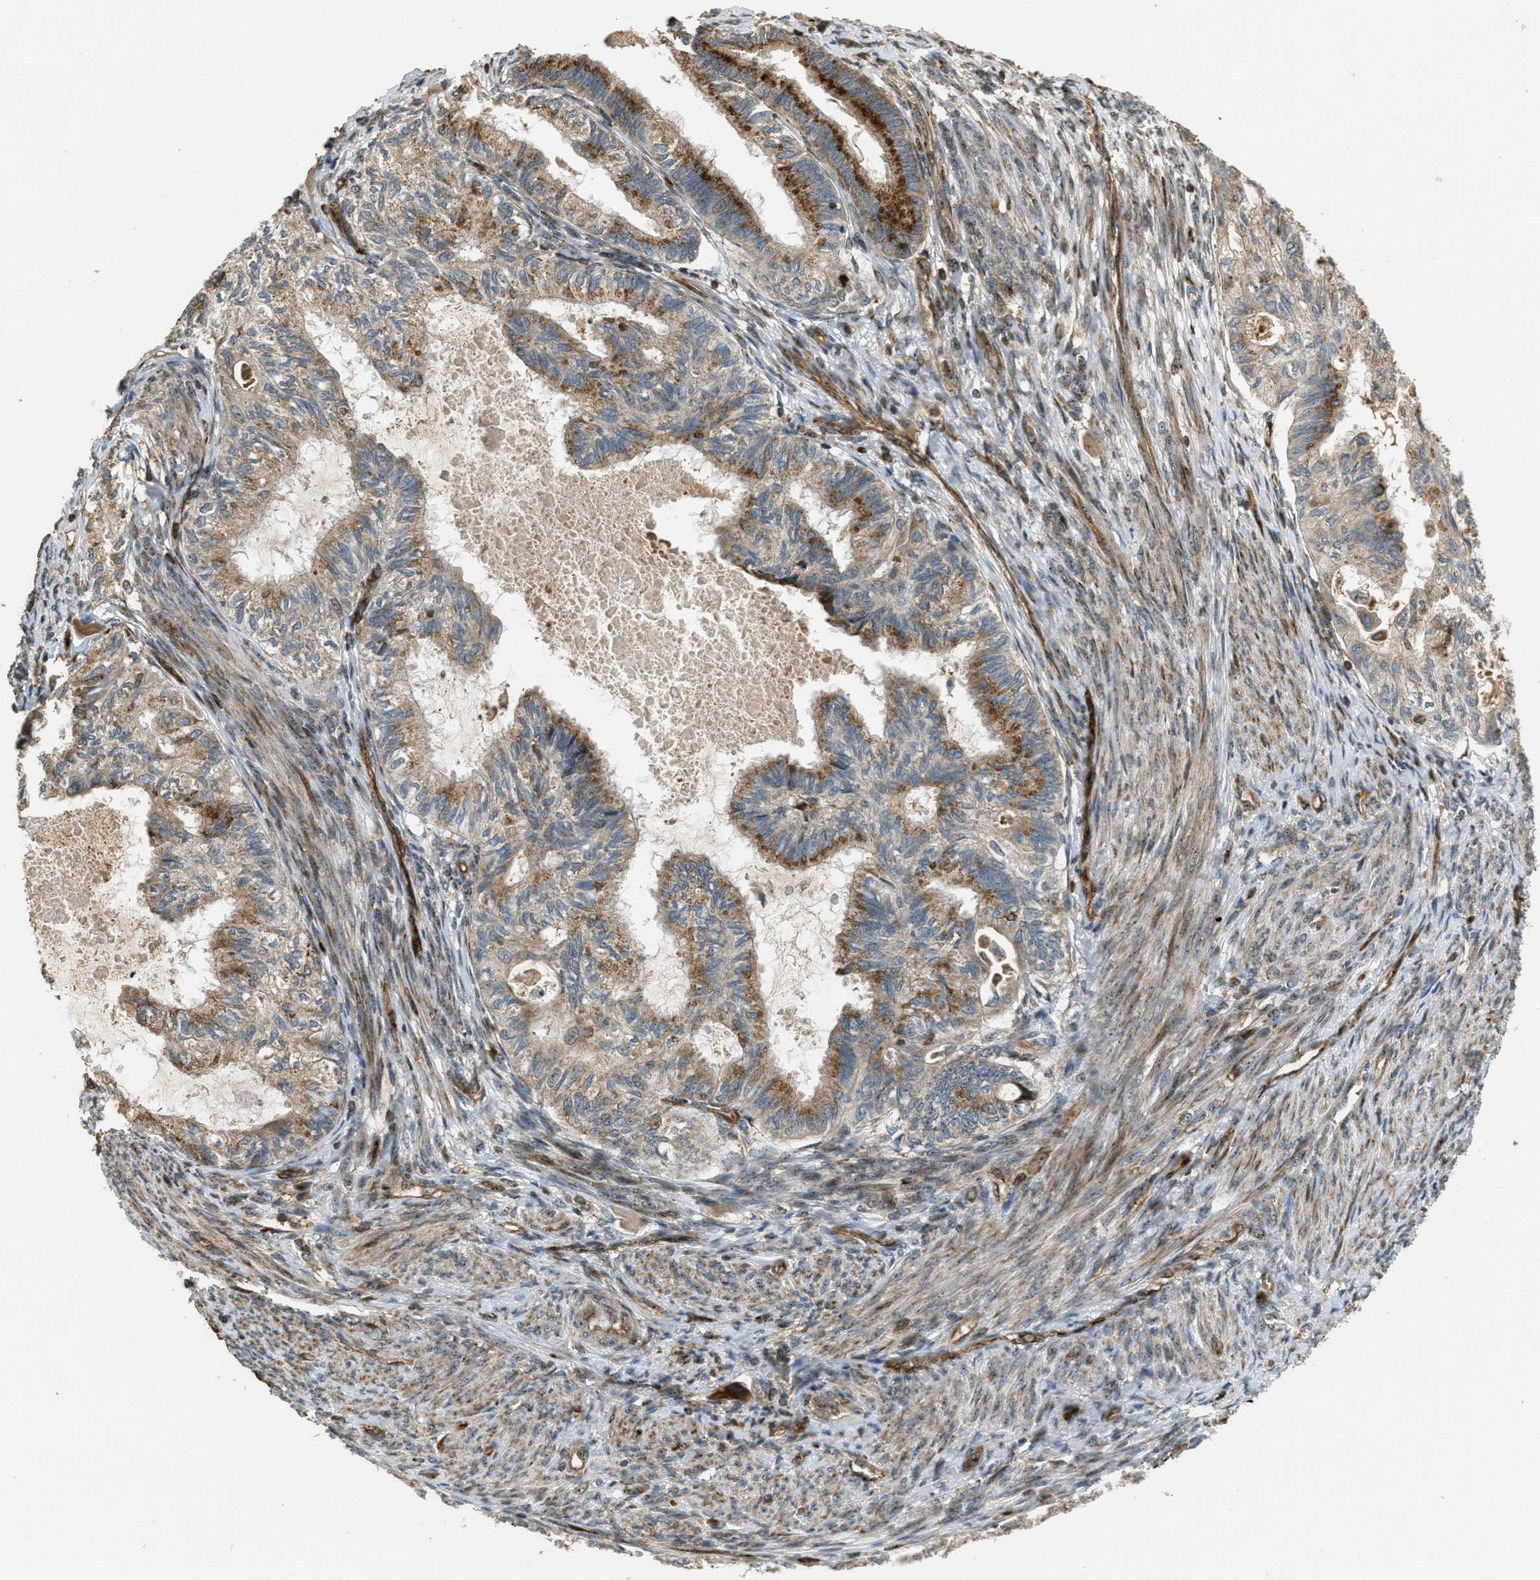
{"staining": {"intensity": "moderate", "quantity": ">75%", "location": "cytoplasmic/membranous"}, "tissue": "cervical cancer", "cell_type": "Tumor cells", "image_type": "cancer", "snomed": [{"axis": "morphology", "description": "Normal tissue, NOS"}, {"axis": "morphology", "description": "Adenocarcinoma, NOS"}, {"axis": "topography", "description": "Cervix"}, {"axis": "topography", "description": "Endometrium"}], "caption": "Protein expression analysis of cervical adenocarcinoma exhibits moderate cytoplasmic/membranous positivity in about >75% of tumor cells.", "gene": "LRP12", "patient": {"sex": "female", "age": 86}}